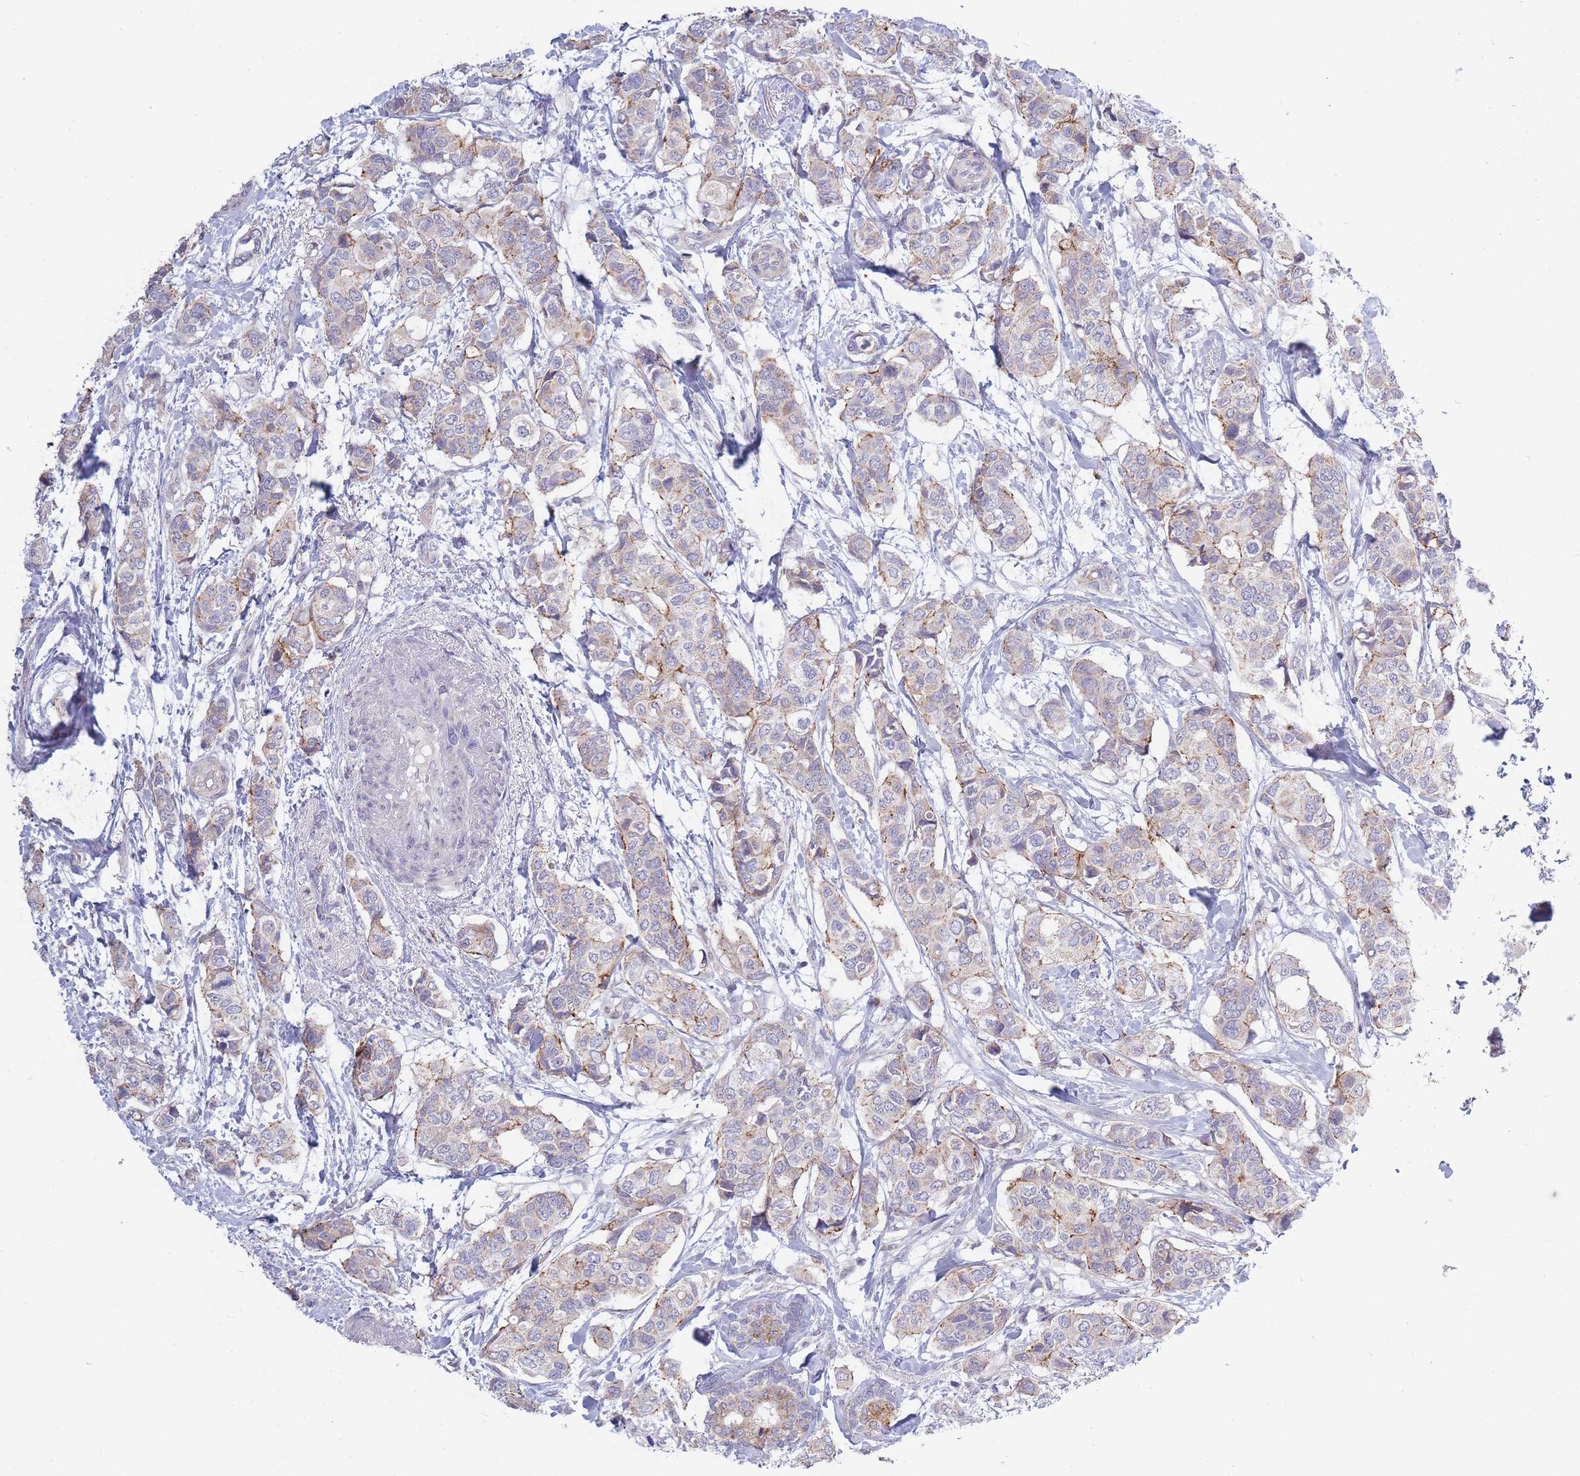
{"staining": {"intensity": "moderate", "quantity": "<25%", "location": "cytoplasmic/membranous"}, "tissue": "breast cancer", "cell_type": "Tumor cells", "image_type": "cancer", "snomed": [{"axis": "morphology", "description": "Lobular carcinoma"}, {"axis": "topography", "description": "Breast"}], "caption": "About <25% of tumor cells in human breast cancer (lobular carcinoma) reveal moderate cytoplasmic/membranous protein expression as visualized by brown immunohistochemical staining.", "gene": "TRIM61", "patient": {"sex": "female", "age": 51}}